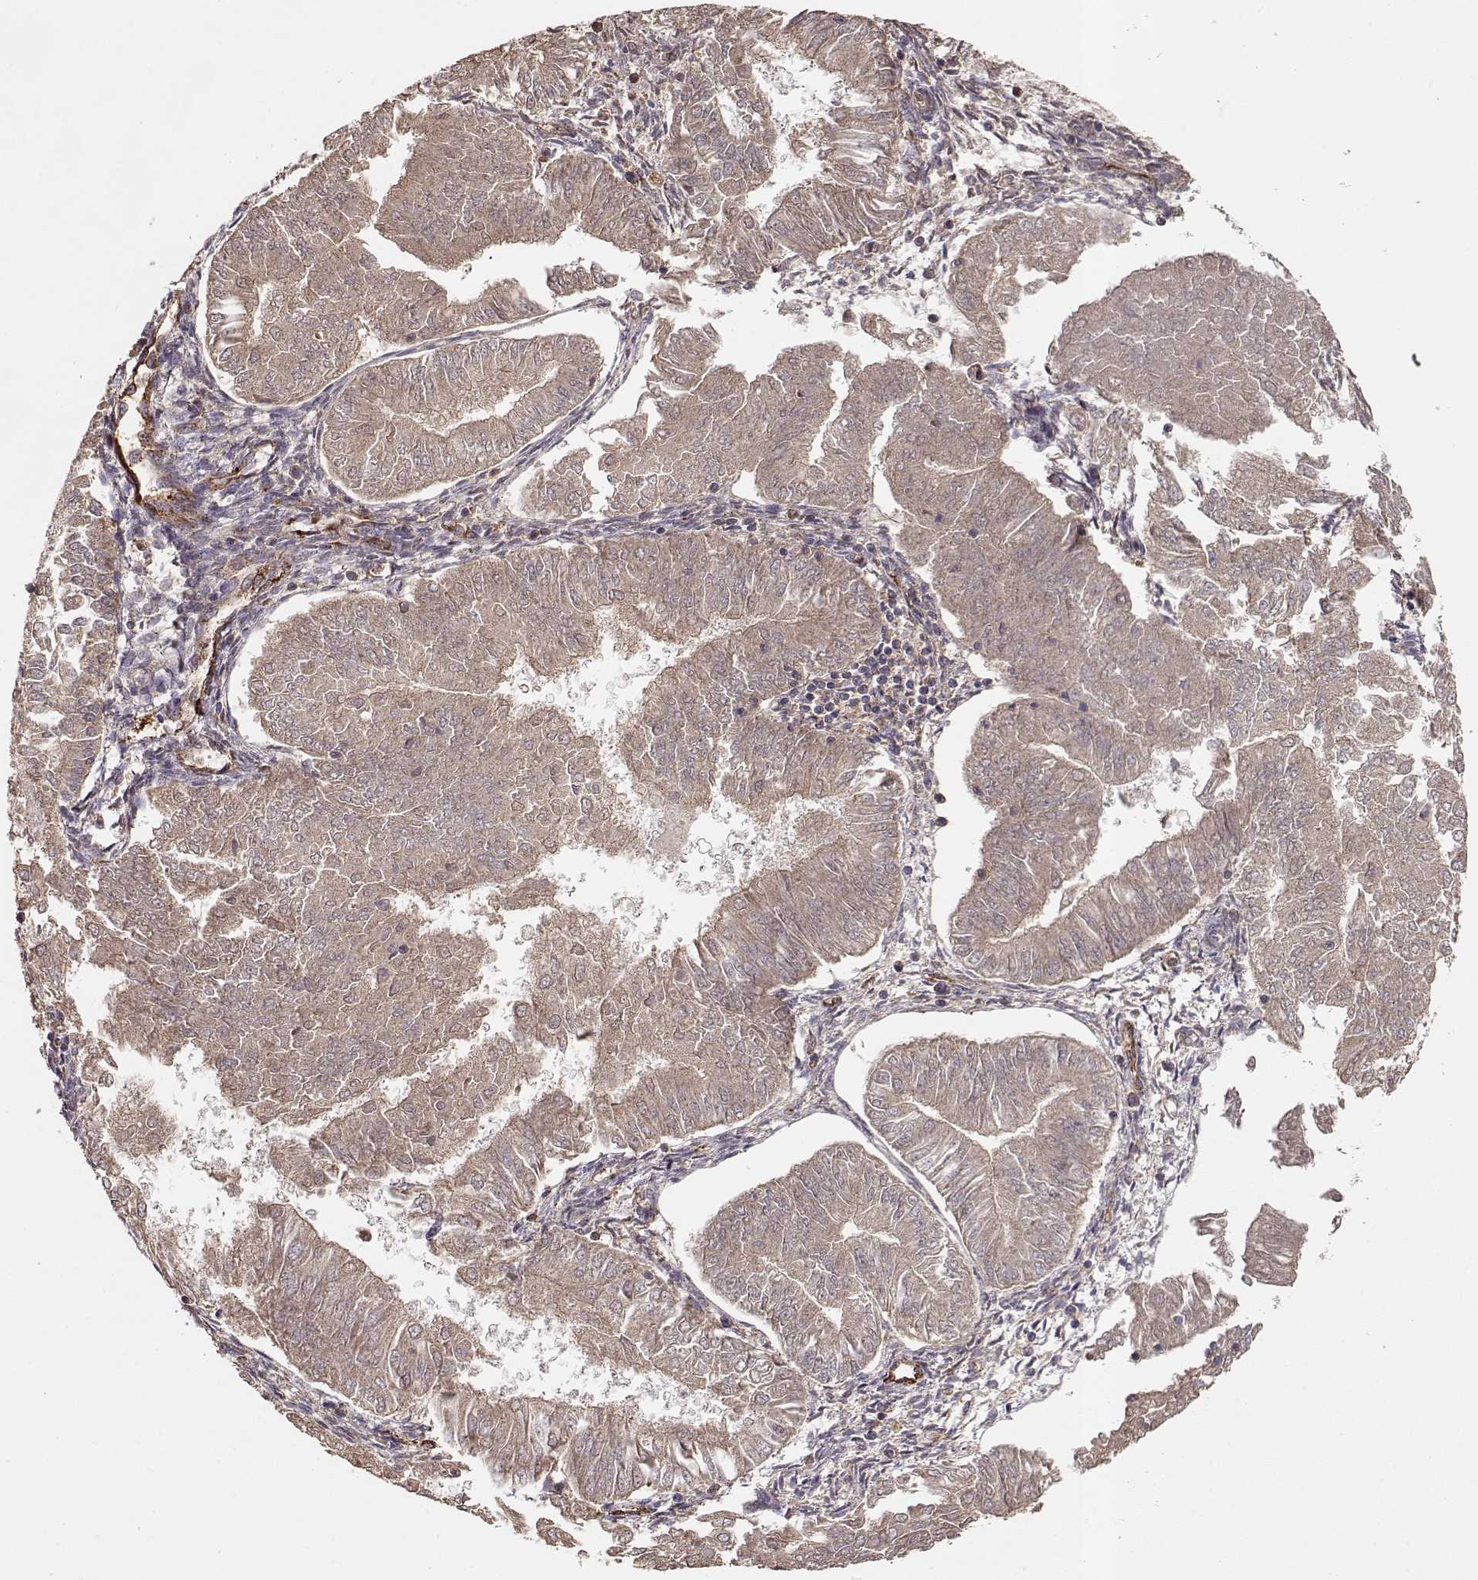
{"staining": {"intensity": "weak", "quantity": ">75%", "location": "cytoplasmic/membranous"}, "tissue": "endometrial cancer", "cell_type": "Tumor cells", "image_type": "cancer", "snomed": [{"axis": "morphology", "description": "Adenocarcinoma, NOS"}, {"axis": "topography", "description": "Endometrium"}], "caption": "This image displays endometrial cancer (adenocarcinoma) stained with IHC to label a protein in brown. The cytoplasmic/membranous of tumor cells show weak positivity for the protein. Nuclei are counter-stained blue.", "gene": "TARS3", "patient": {"sex": "female", "age": 53}}